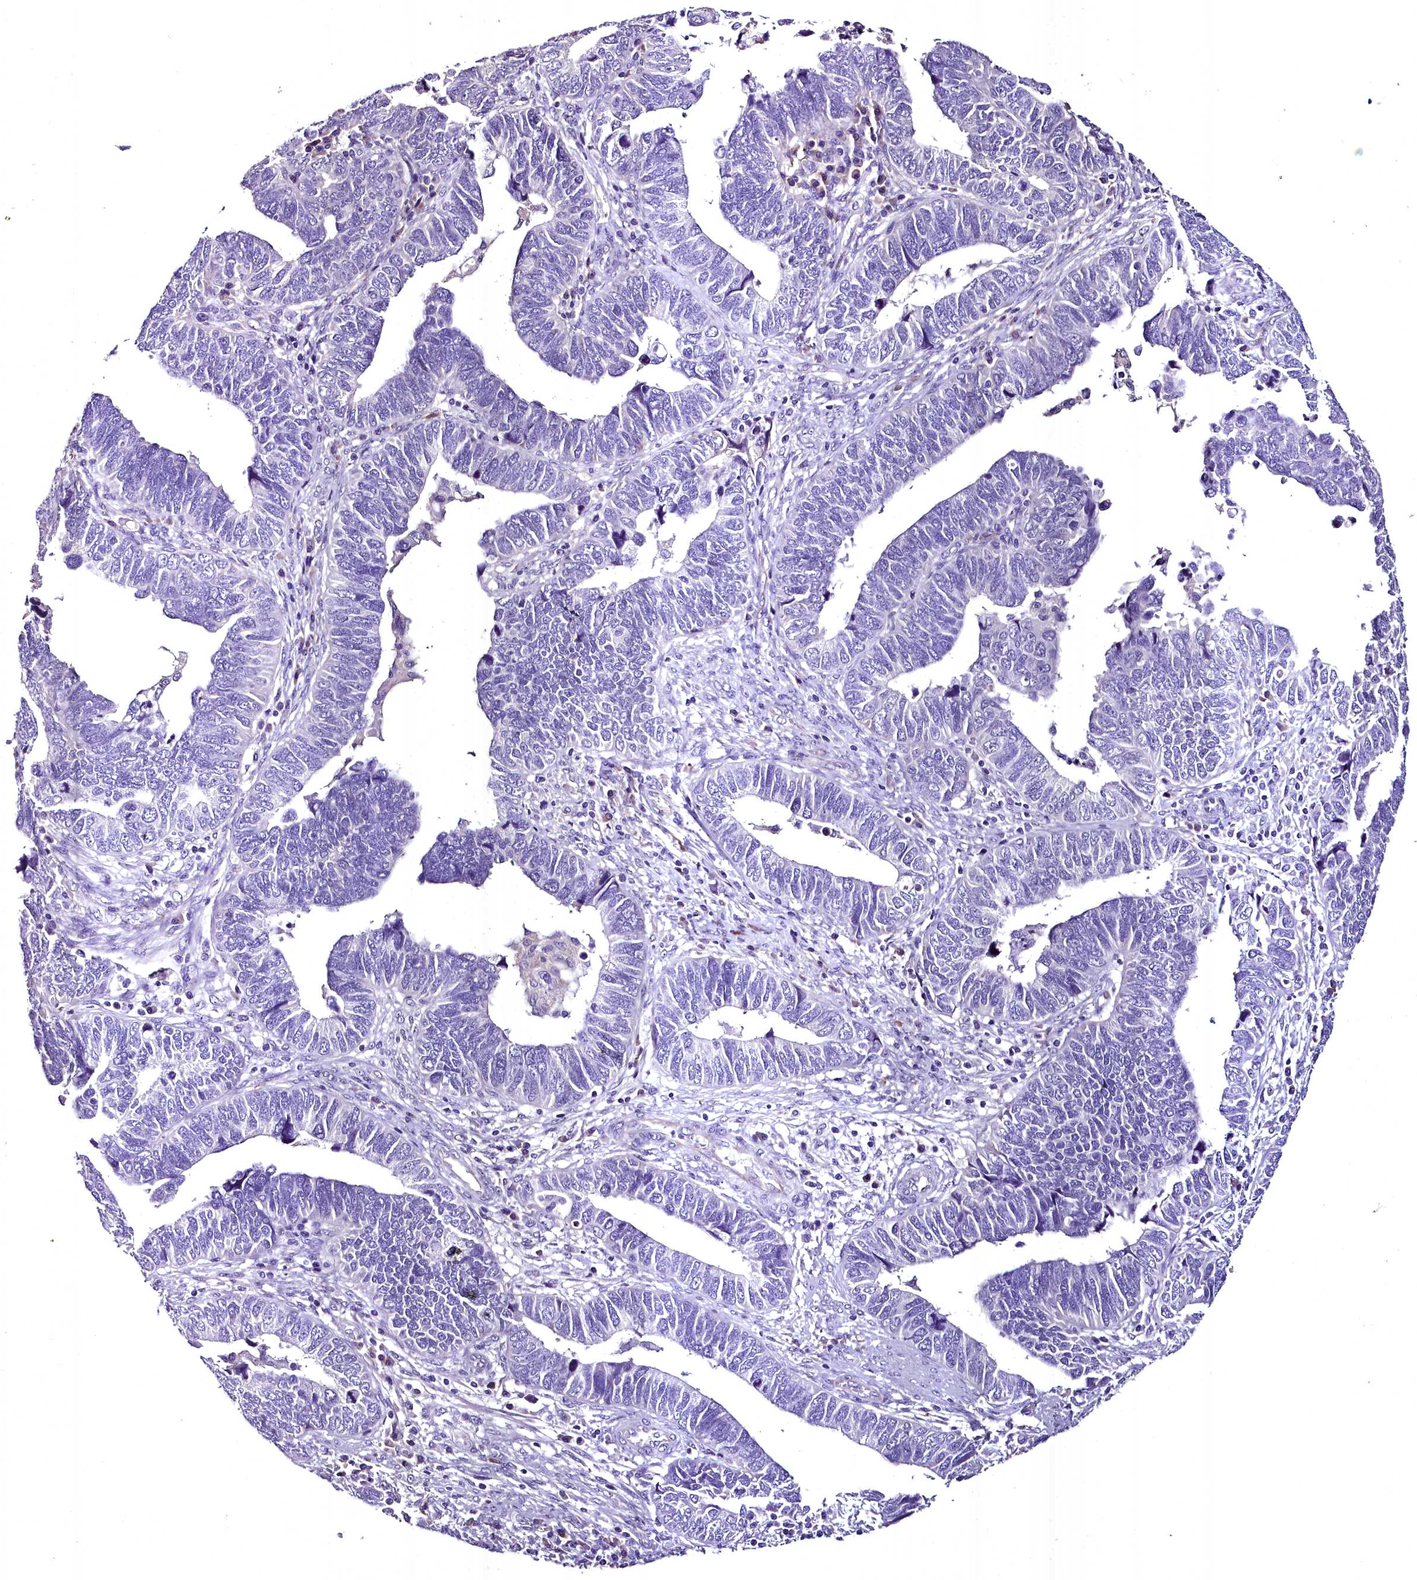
{"staining": {"intensity": "negative", "quantity": "none", "location": "none"}, "tissue": "endometrial cancer", "cell_type": "Tumor cells", "image_type": "cancer", "snomed": [{"axis": "morphology", "description": "Adenocarcinoma, NOS"}, {"axis": "topography", "description": "Endometrium"}], "caption": "IHC of endometrial cancer (adenocarcinoma) exhibits no staining in tumor cells.", "gene": "MS4A18", "patient": {"sex": "female", "age": 79}}